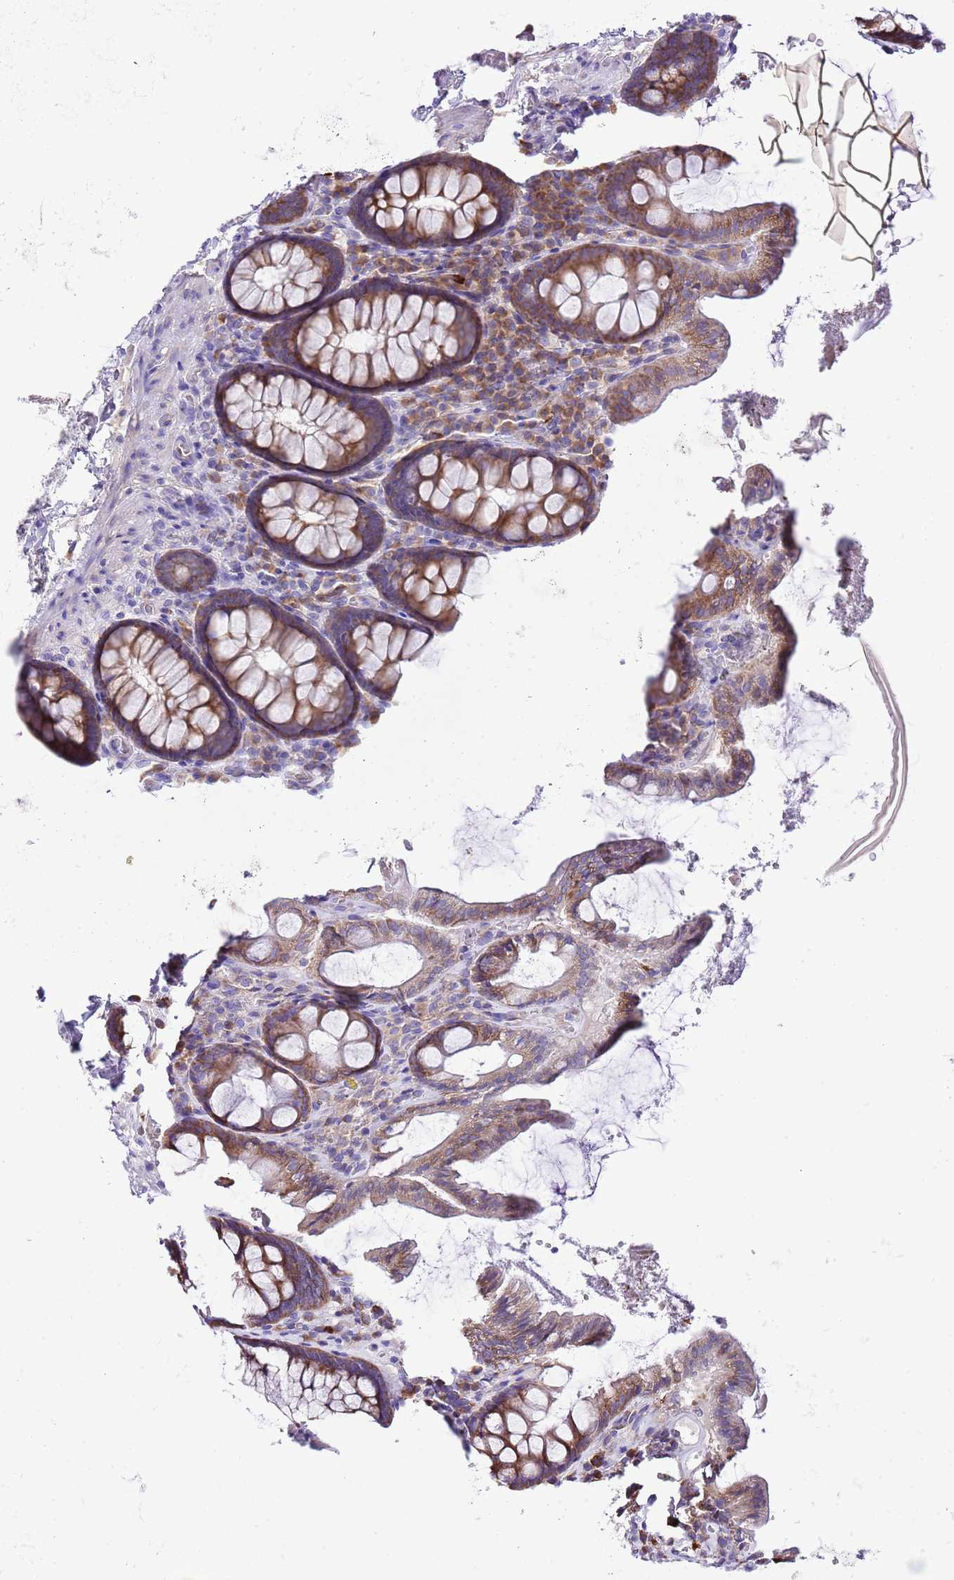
{"staining": {"intensity": "negative", "quantity": "none", "location": "none"}, "tissue": "colon", "cell_type": "Endothelial cells", "image_type": "normal", "snomed": [{"axis": "morphology", "description": "Normal tissue, NOS"}, {"axis": "topography", "description": "Colon"}], "caption": "A high-resolution photomicrograph shows immunohistochemistry staining of normal colon, which reveals no significant positivity in endothelial cells. The staining was performed using DAB (3,3'-diaminobenzidine) to visualize the protein expression in brown, while the nuclei were stained in blue with hematoxylin (Magnification: 20x).", "gene": "RPS10", "patient": {"sex": "male", "age": 84}}